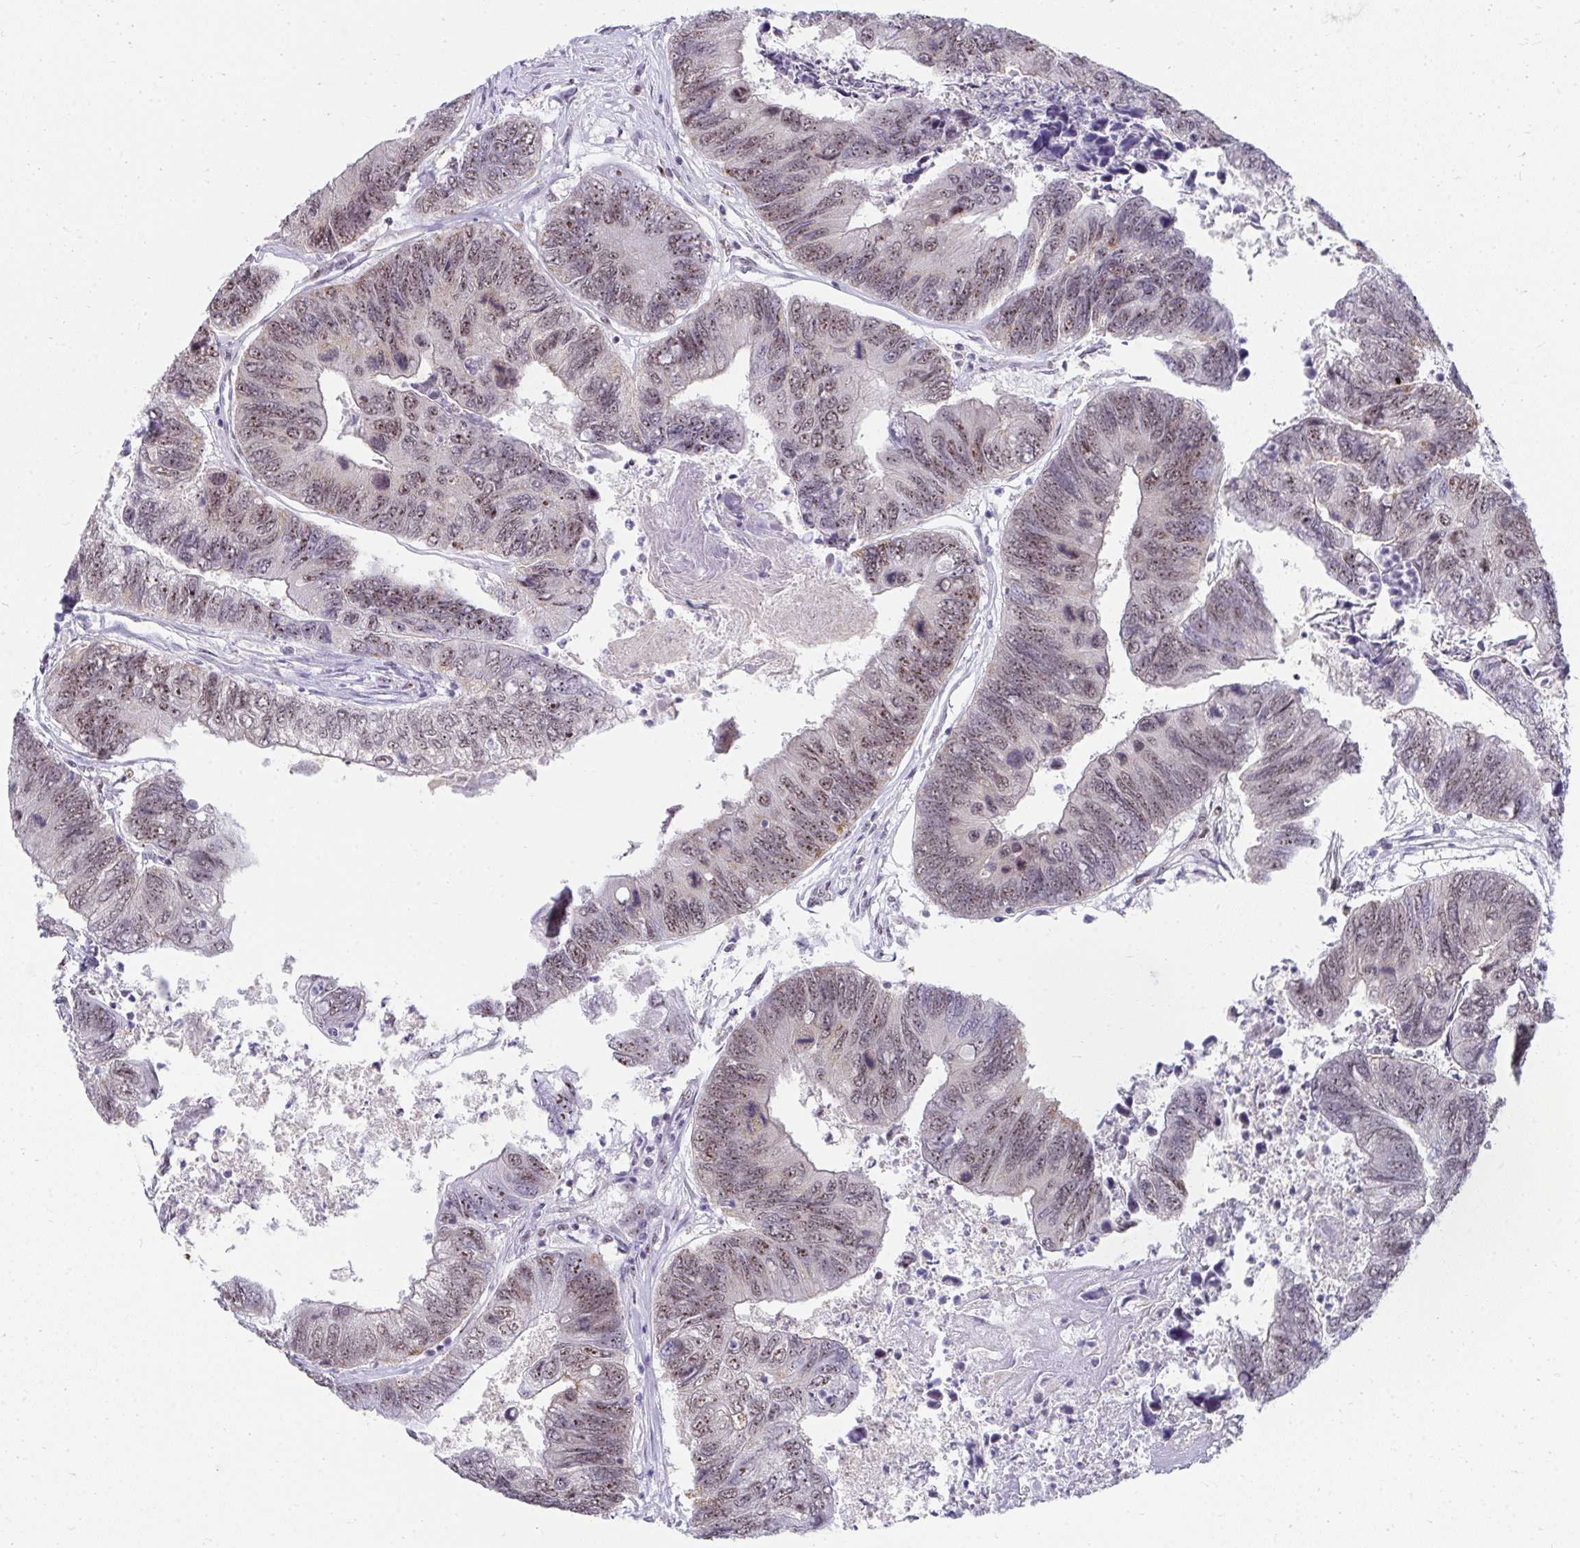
{"staining": {"intensity": "moderate", "quantity": "25%-75%", "location": "nuclear"}, "tissue": "colorectal cancer", "cell_type": "Tumor cells", "image_type": "cancer", "snomed": [{"axis": "morphology", "description": "Adenocarcinoma, NOS"}, {"axis": "topography", "description": "Colon"}], "caption": "Protein expression analysis of colorectal cancer displays moderate nuclear staining in about 25%-75% of tumor cells. The staining was performed using DAB to visualize the protein expression in brown, while the nuclei were stained in blue with hematoxylin (Magnification: 20x).", "gene": "HIRA", "patient": {"sex": "female", "age": 67}}